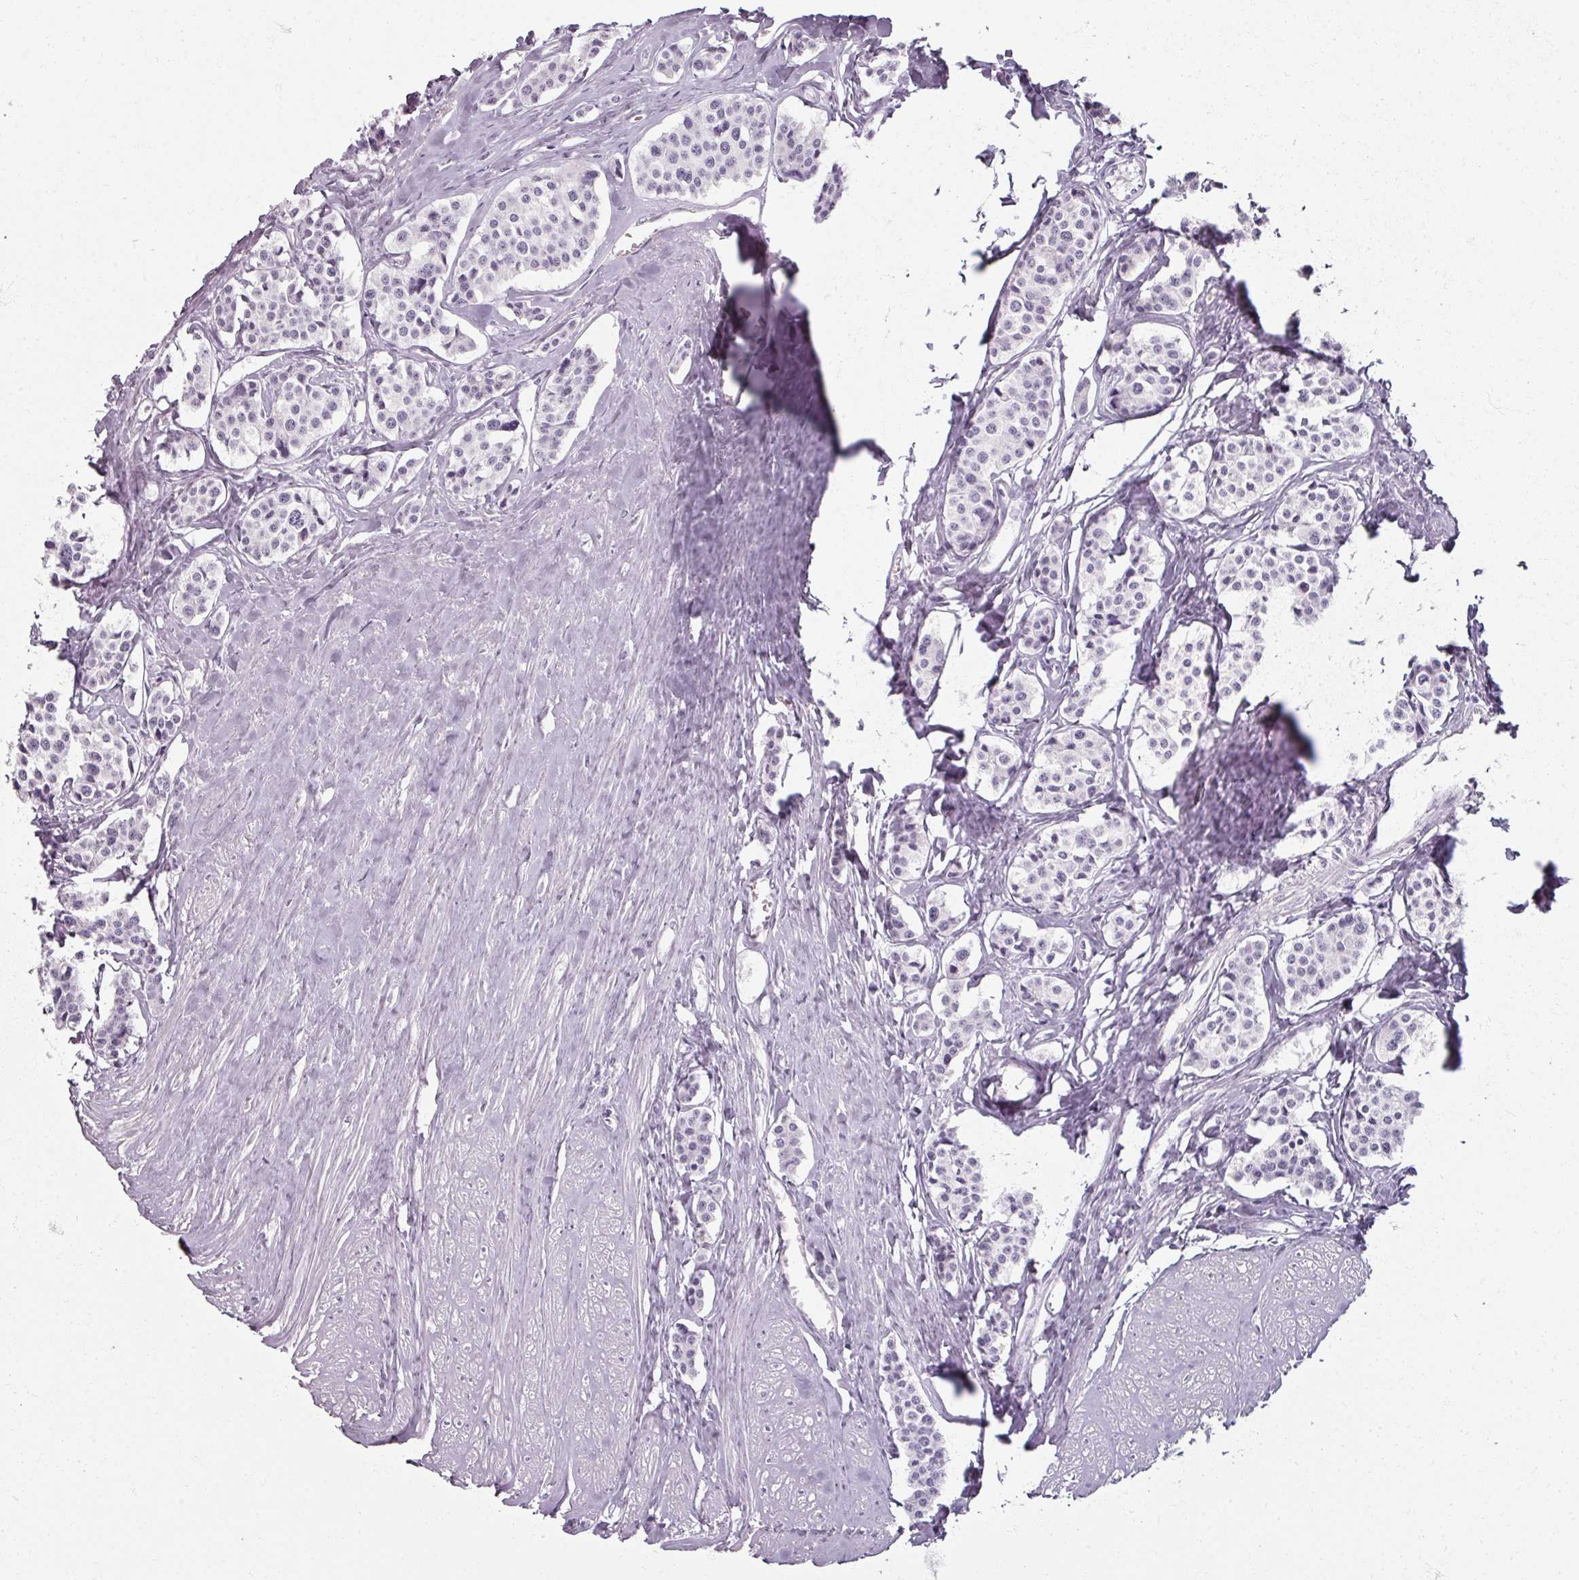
{"staining": {"intensity": "negative", "quantity": "none", "location": "none"}, "tissue": "carcinoid", "cell_type": "Tumor cells", "image_type": "cancer", "snomed": [{"axis": "morphology", "description": "Carcinoid, malignant, NOS"}, {"axis": "topography", "description": "Small intestine"}], "caption": "High power microscopy histopathology image of an immunohistochemistry histopathology image of carcinoid, revealing no significant expression in tumor cells. Nuclei are stained in blue.", "gene": "REG3G", "patient": {"sex": "male", "age": 60}}